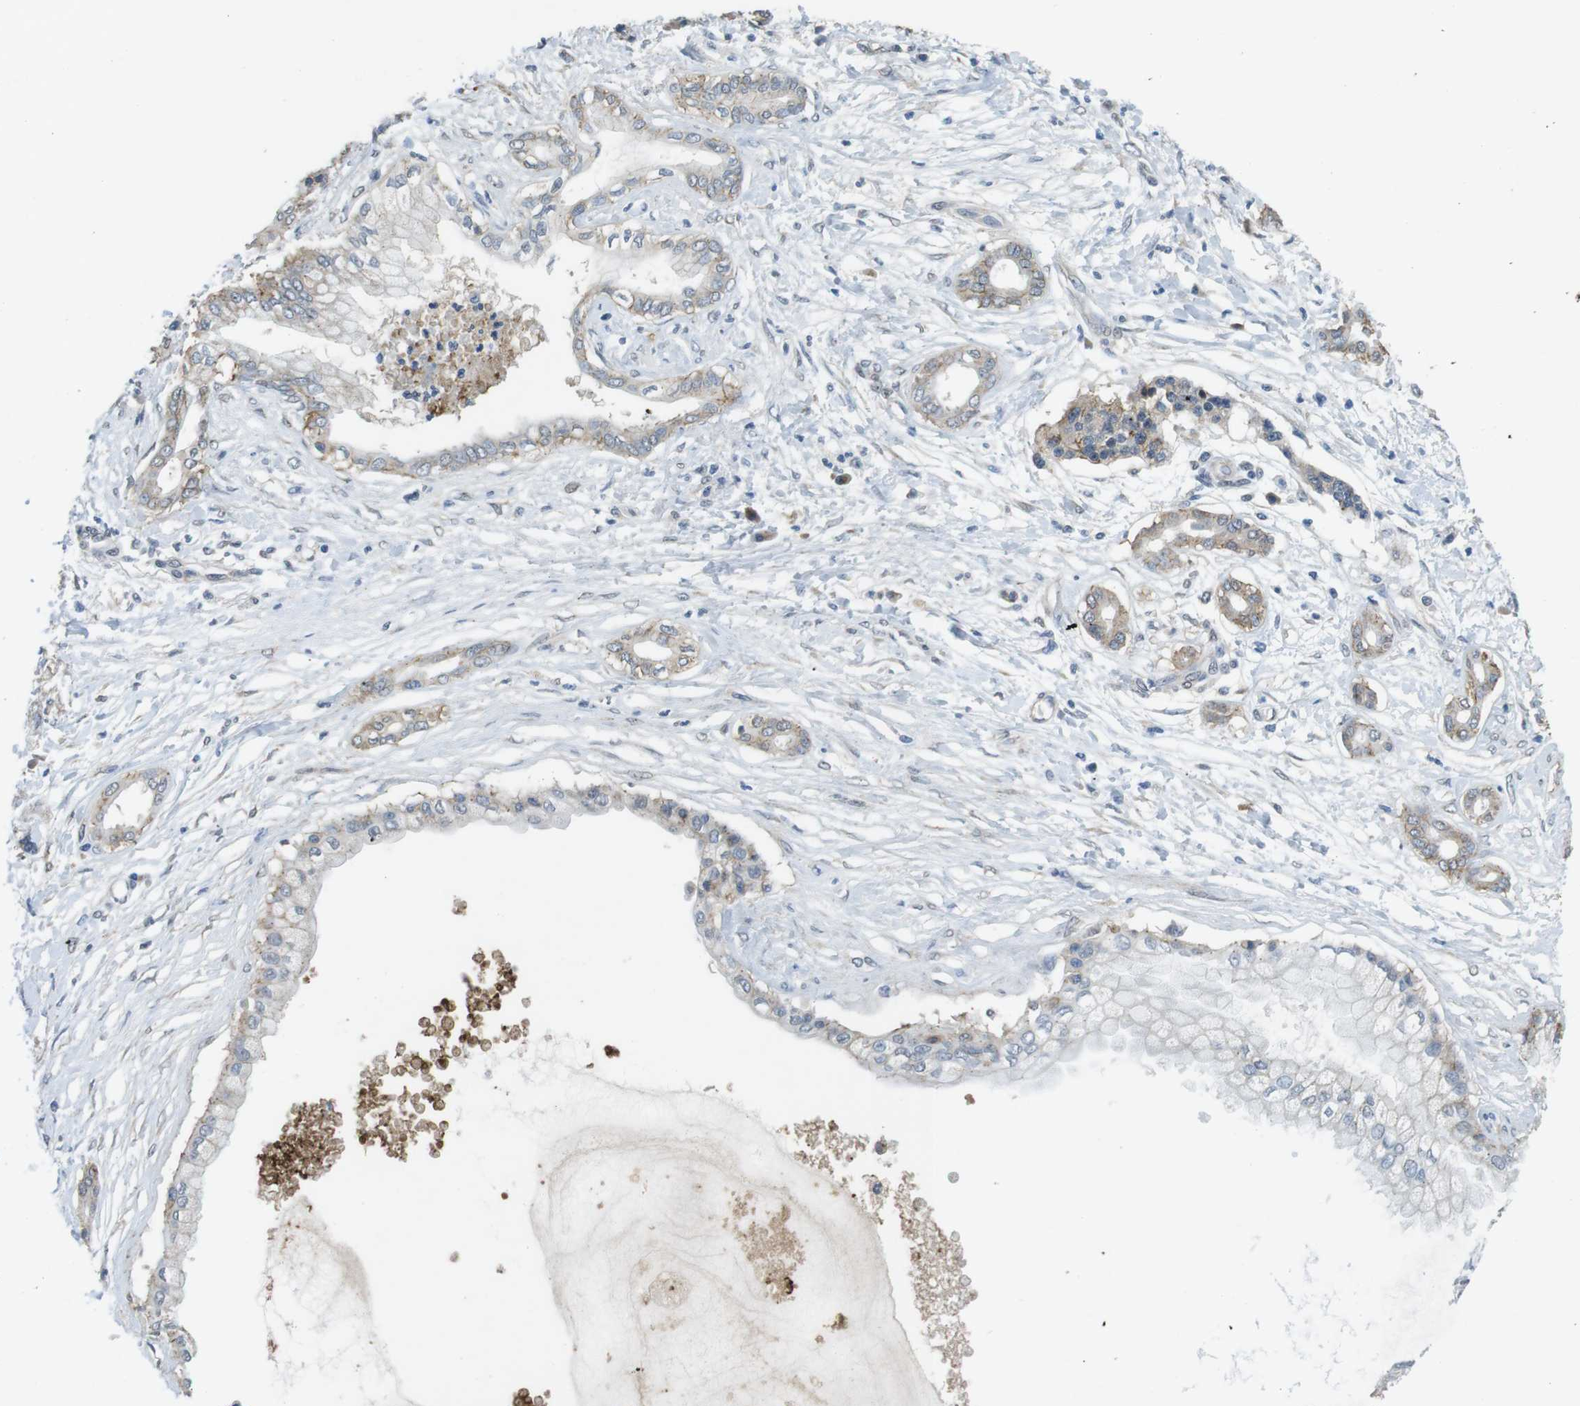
{"staining": {"intensity": "weak", "quantity": "25%-75%", "location": "cytoplasmic/membranous"}, "tissue": "pancreatic cancer", "cell_type": "Tumor cells", "image_type": "cancer", "snomed": [{"axis": "morphology", "description": "Adenocarcinoma, NOS"}, {"axis": "topography", "description": "Pancreas"}], "caption": "Immunohistochemical staining of adenocarcinoma (pancreatic) demonstrates low levels of weak cytoplasmic/membranous protein expression in about 25%-75% of tumor cells. The protein is stained brown, and the nuclei are stained in blue (DAB IHC with brightfield microscopy, high magnification).", "gene": "CLDN7", "patient": {"sex": "male", "age": 56}}